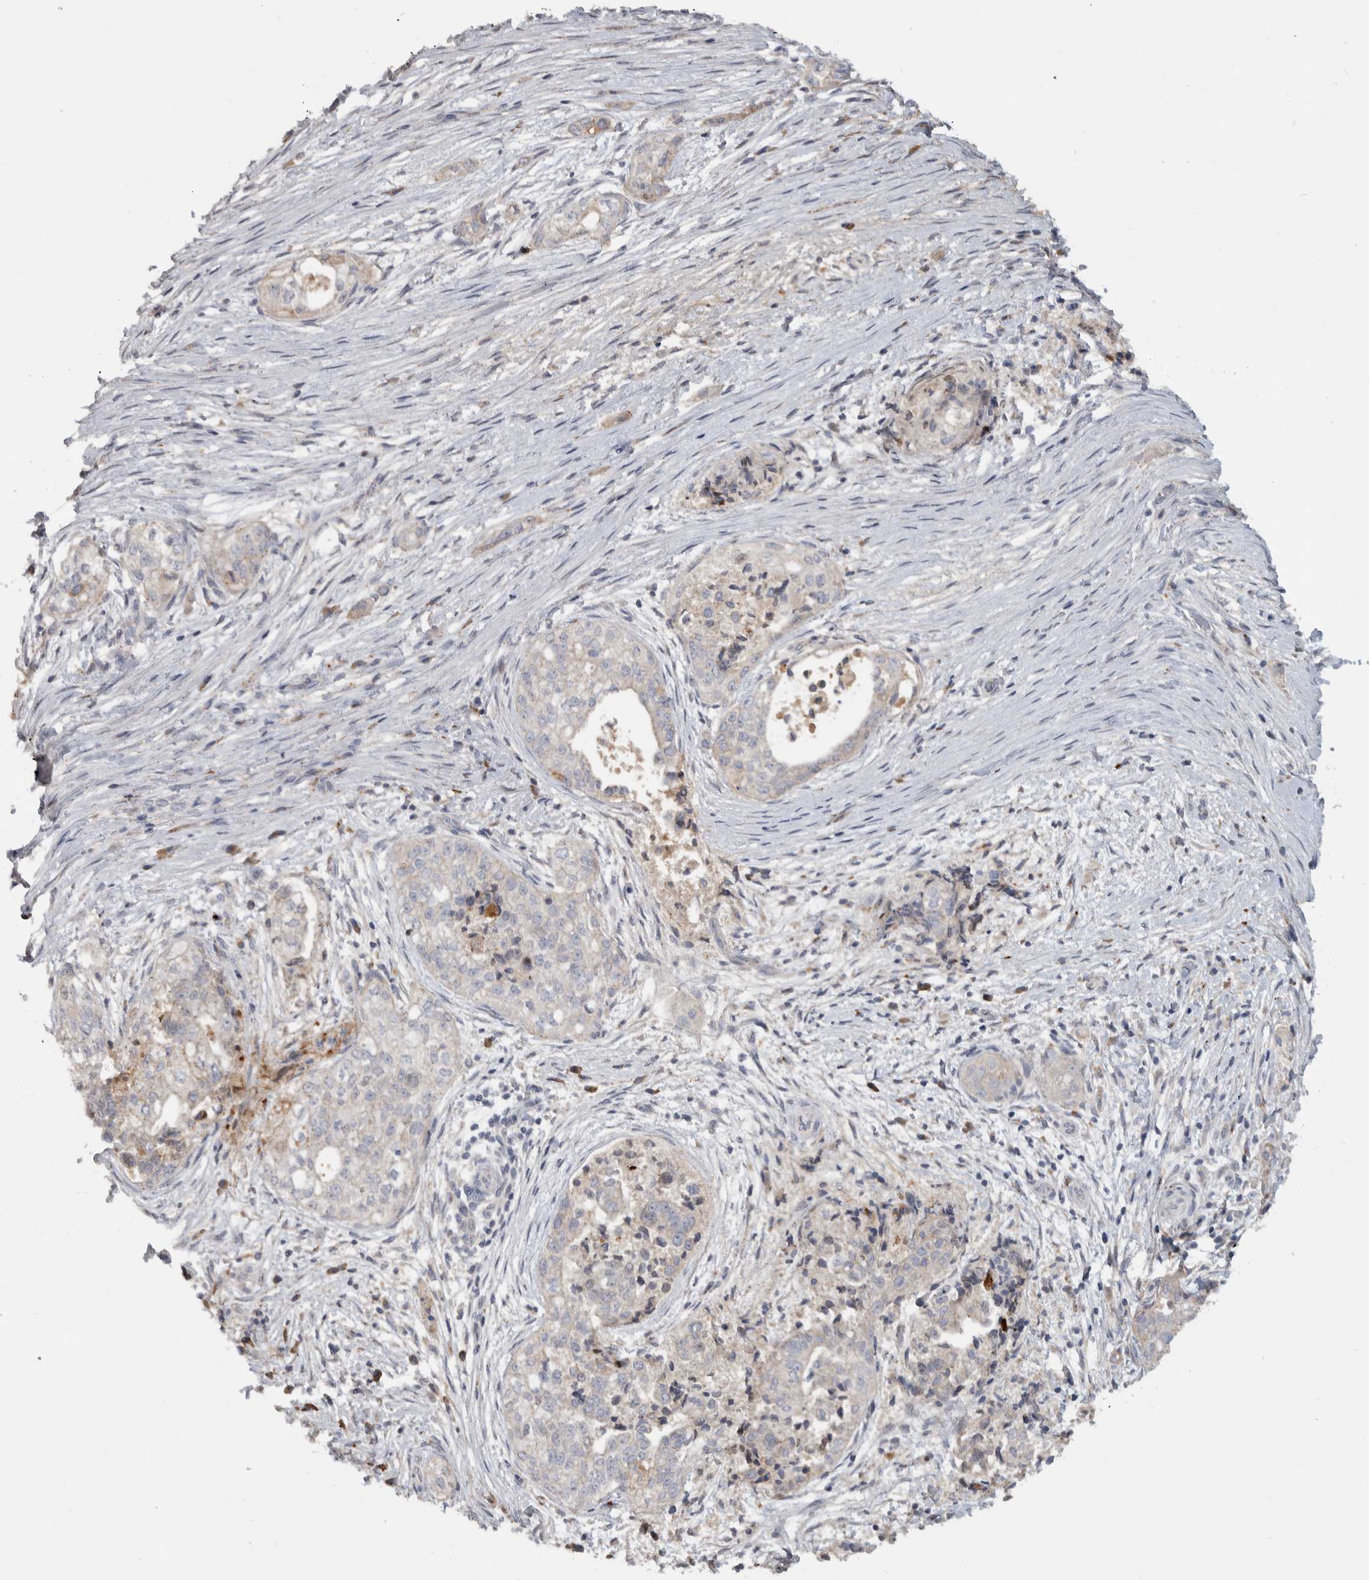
{"staining": {"intensity": "weak", "quantity": "<25%", "location": "cytoplasmic/membranous"}, "tissue": "pancreatic cancer", "cell_type": "Tumor cells", "image_type": "cancer", "snomed": [{"axis": "morphology", "description": "Adenocarcinoma, NOS"}, {"axis": "topography", "description": "Pancreas"}], "caption": "Immunohistochemical staining of human pancreatic adenocarcinoma demonstrates no significant expression in tumor cells. (DAB (3,3'-diaminobenzidine) immunohistochemistry with hematoxylin counter stain).", "gene": "FAM83G", "patient": {"sex": "male", "age": 72}}